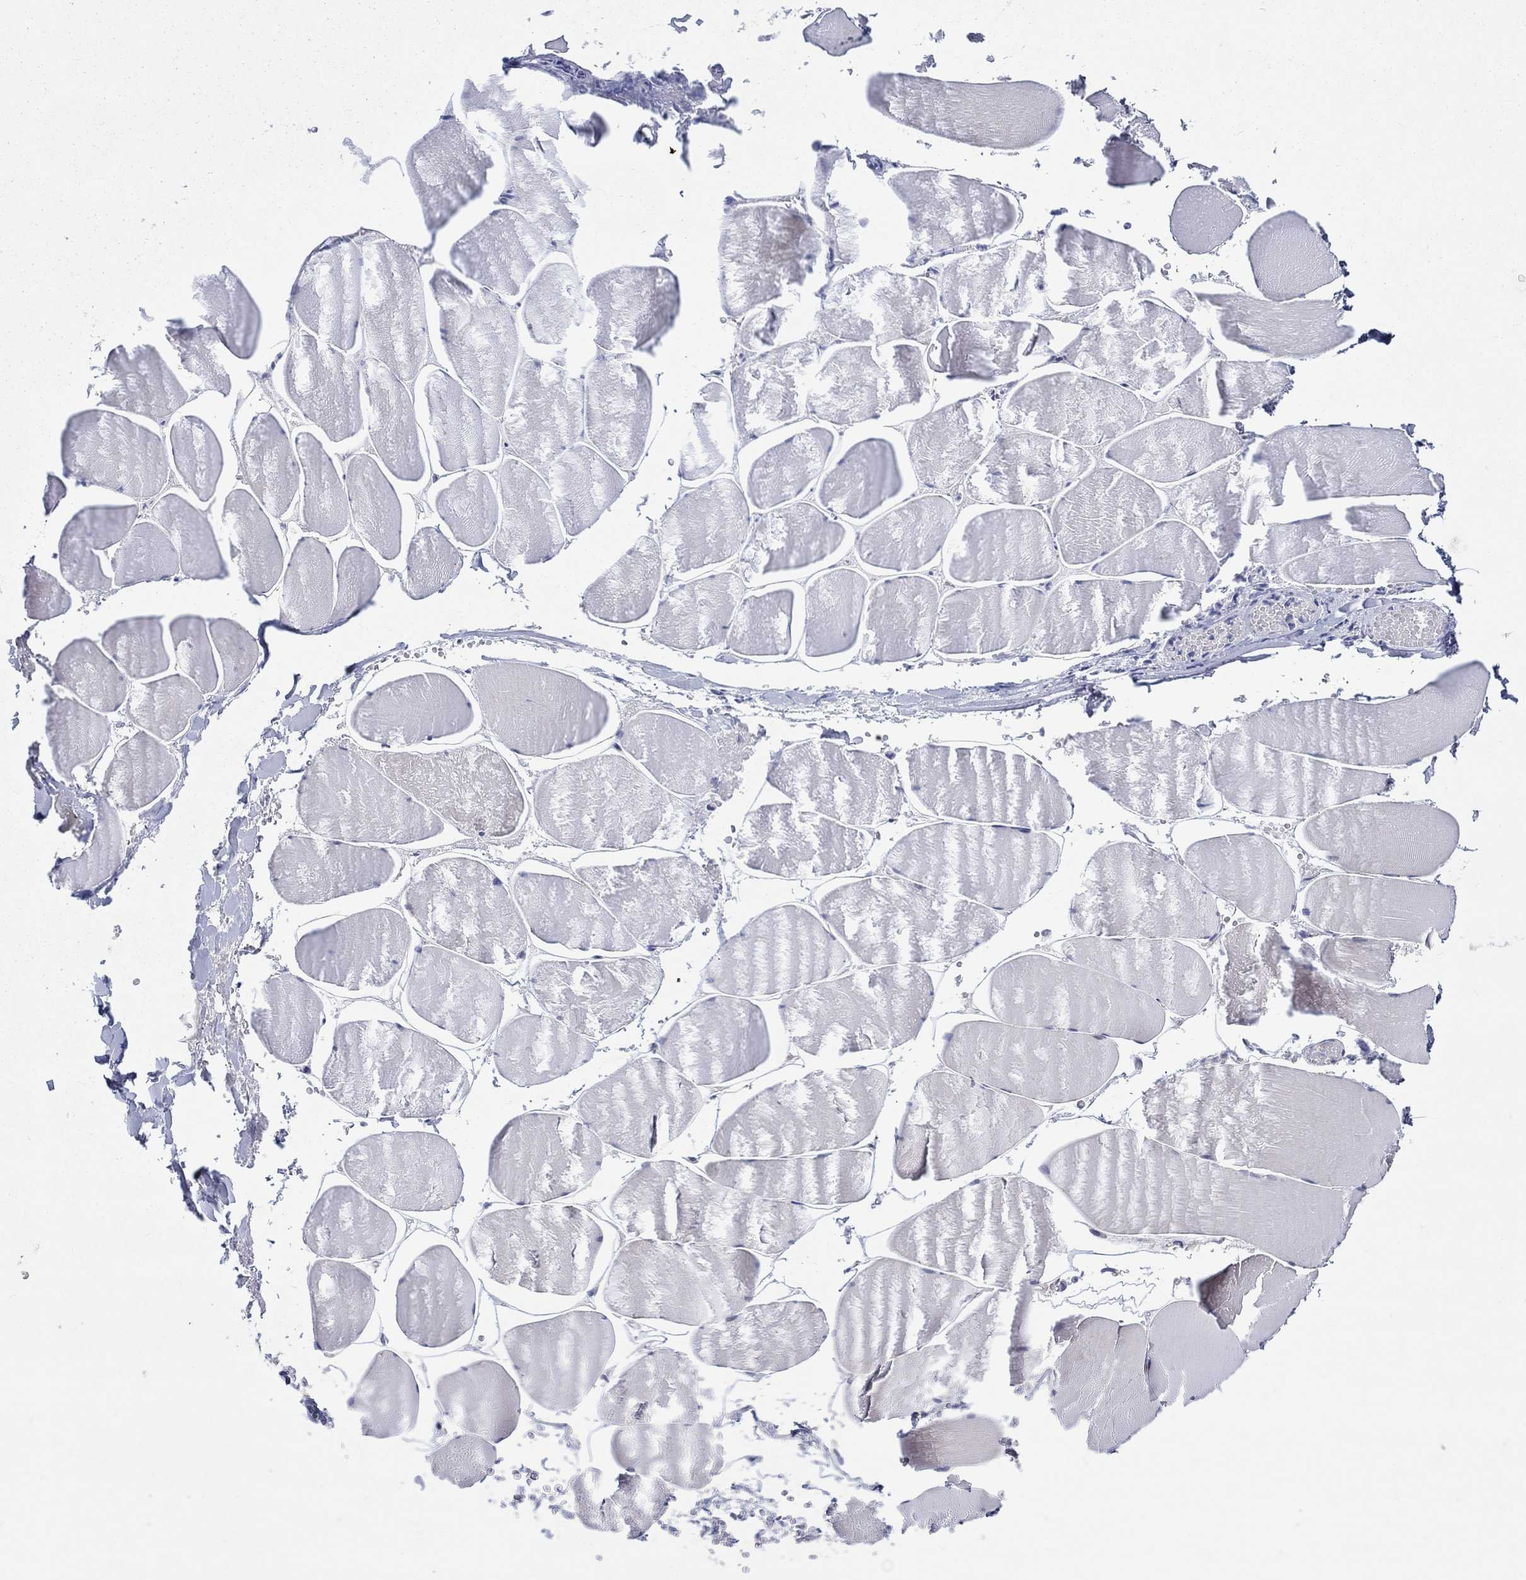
{"staining": {"intensity": "negative", "quantity": "none", "location": "none"}, "tissue": "skeletal muscle", "cell_type": "Myocytes", "image_type": "normal", "snomed": [{"axis": "morphology", "description": "Normal tissue, NOS"}, {"axis": "morphology", "description": "Malignant melanoma, Metastatic site"}, {"axis": "topography", "description": "Skeletal muscle"}], "caption": "A high-resolution histopathology image shows immunohistochemistry (IHC) staining of normal skeletal muscle, which shows no significant positivity in myocytes. (Immunohistochemistry, brightfield microscopy, high magnification).", "gene": "SLC35F2", "patient": {"sex": "male", "age": 50}}